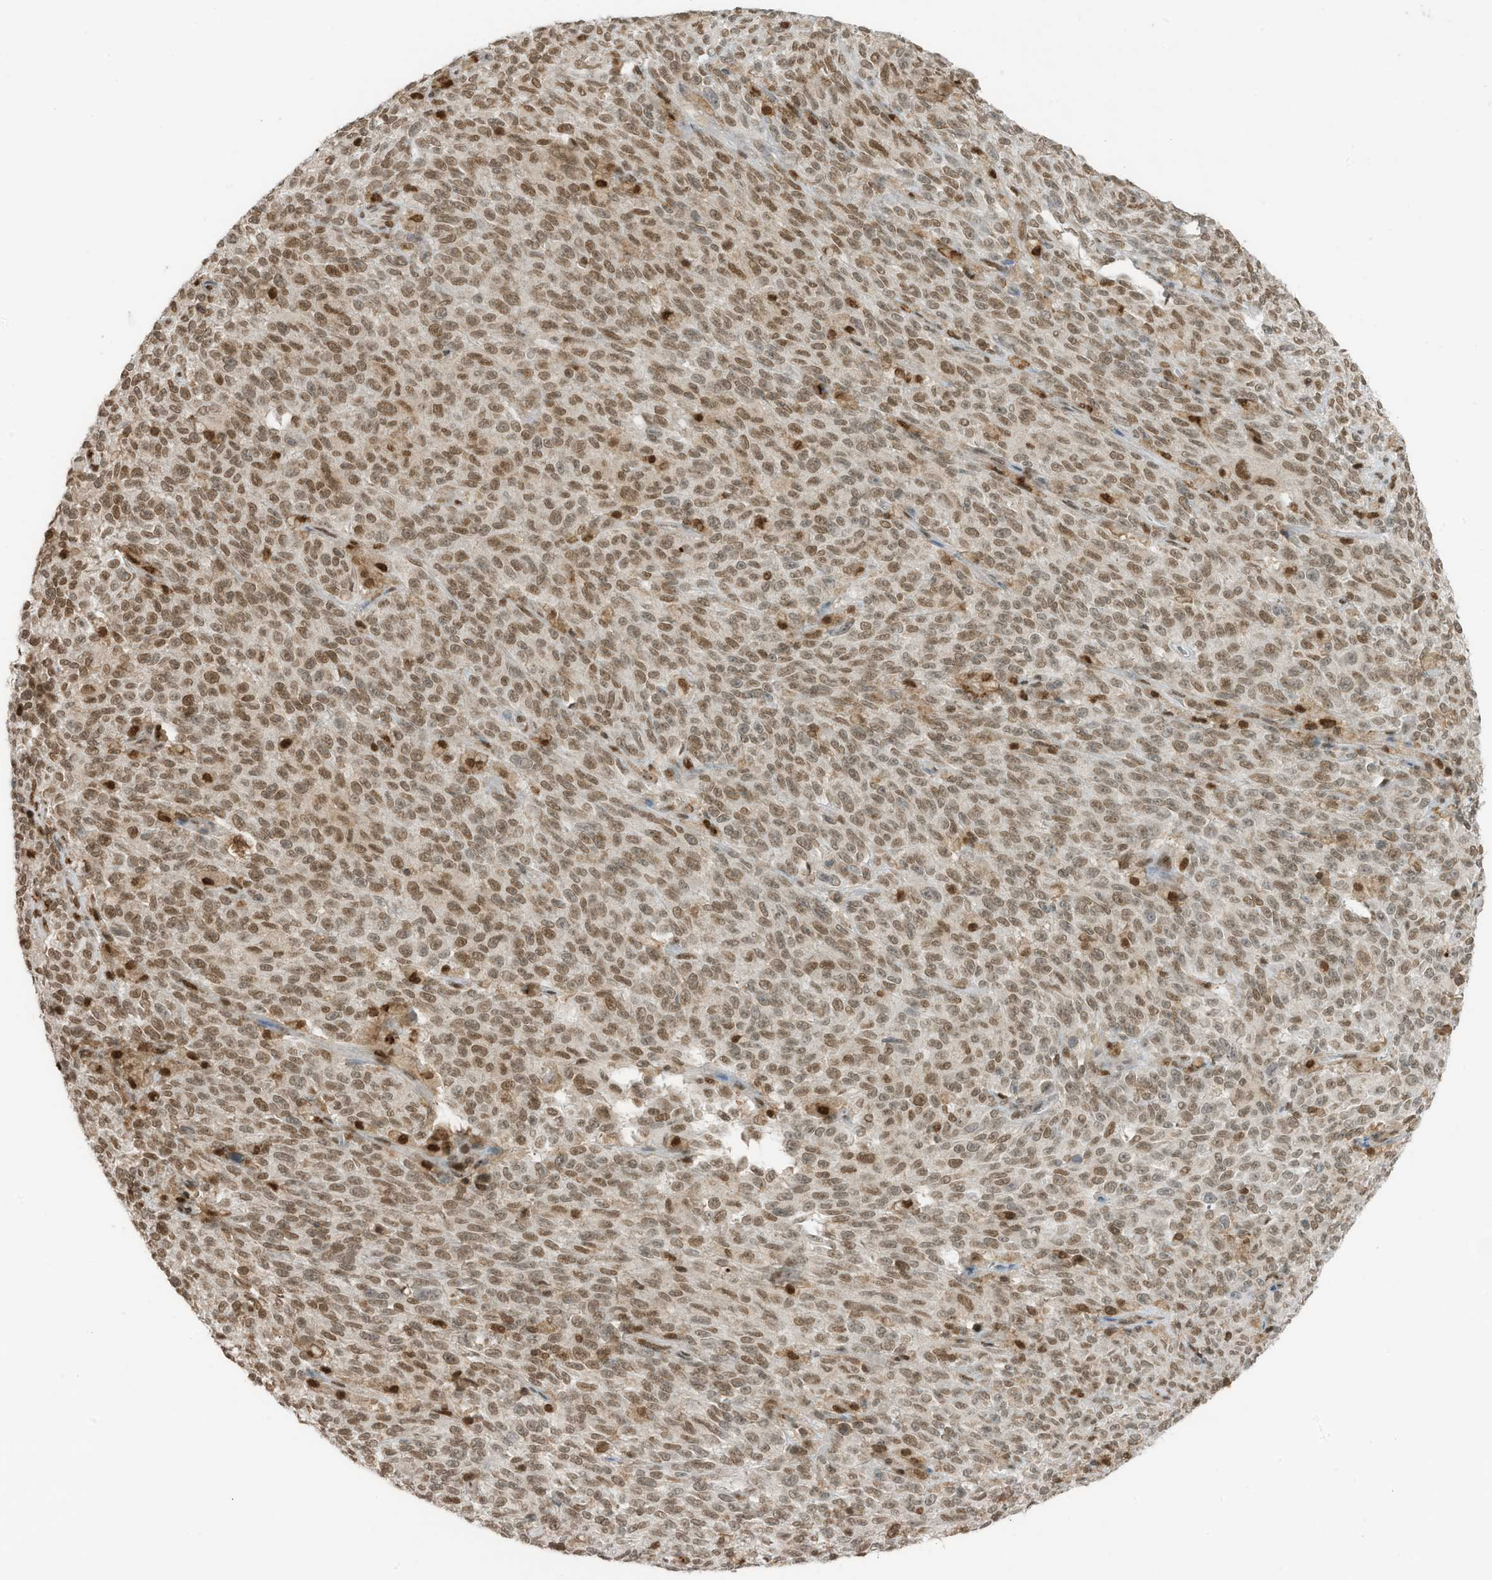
{"staining": {"intensity": "moderate", "quantity": "25%-75%", "location": "nuclear"}, "tissue": "melanoma", "cell_type": "Tumor cells", "image_type": "cancer", "snomed": [{"axis": "morphology", "description": "Malignant melanoma, NOS"}, {"axis": "topography", "description": "Skin"}], "caption": "An image of melanoma stained for a protein displays moderate nuclear brown staining in tumor cells.", "gene": "KPNB1", "patient": {"sex": "female", "age": 82}}